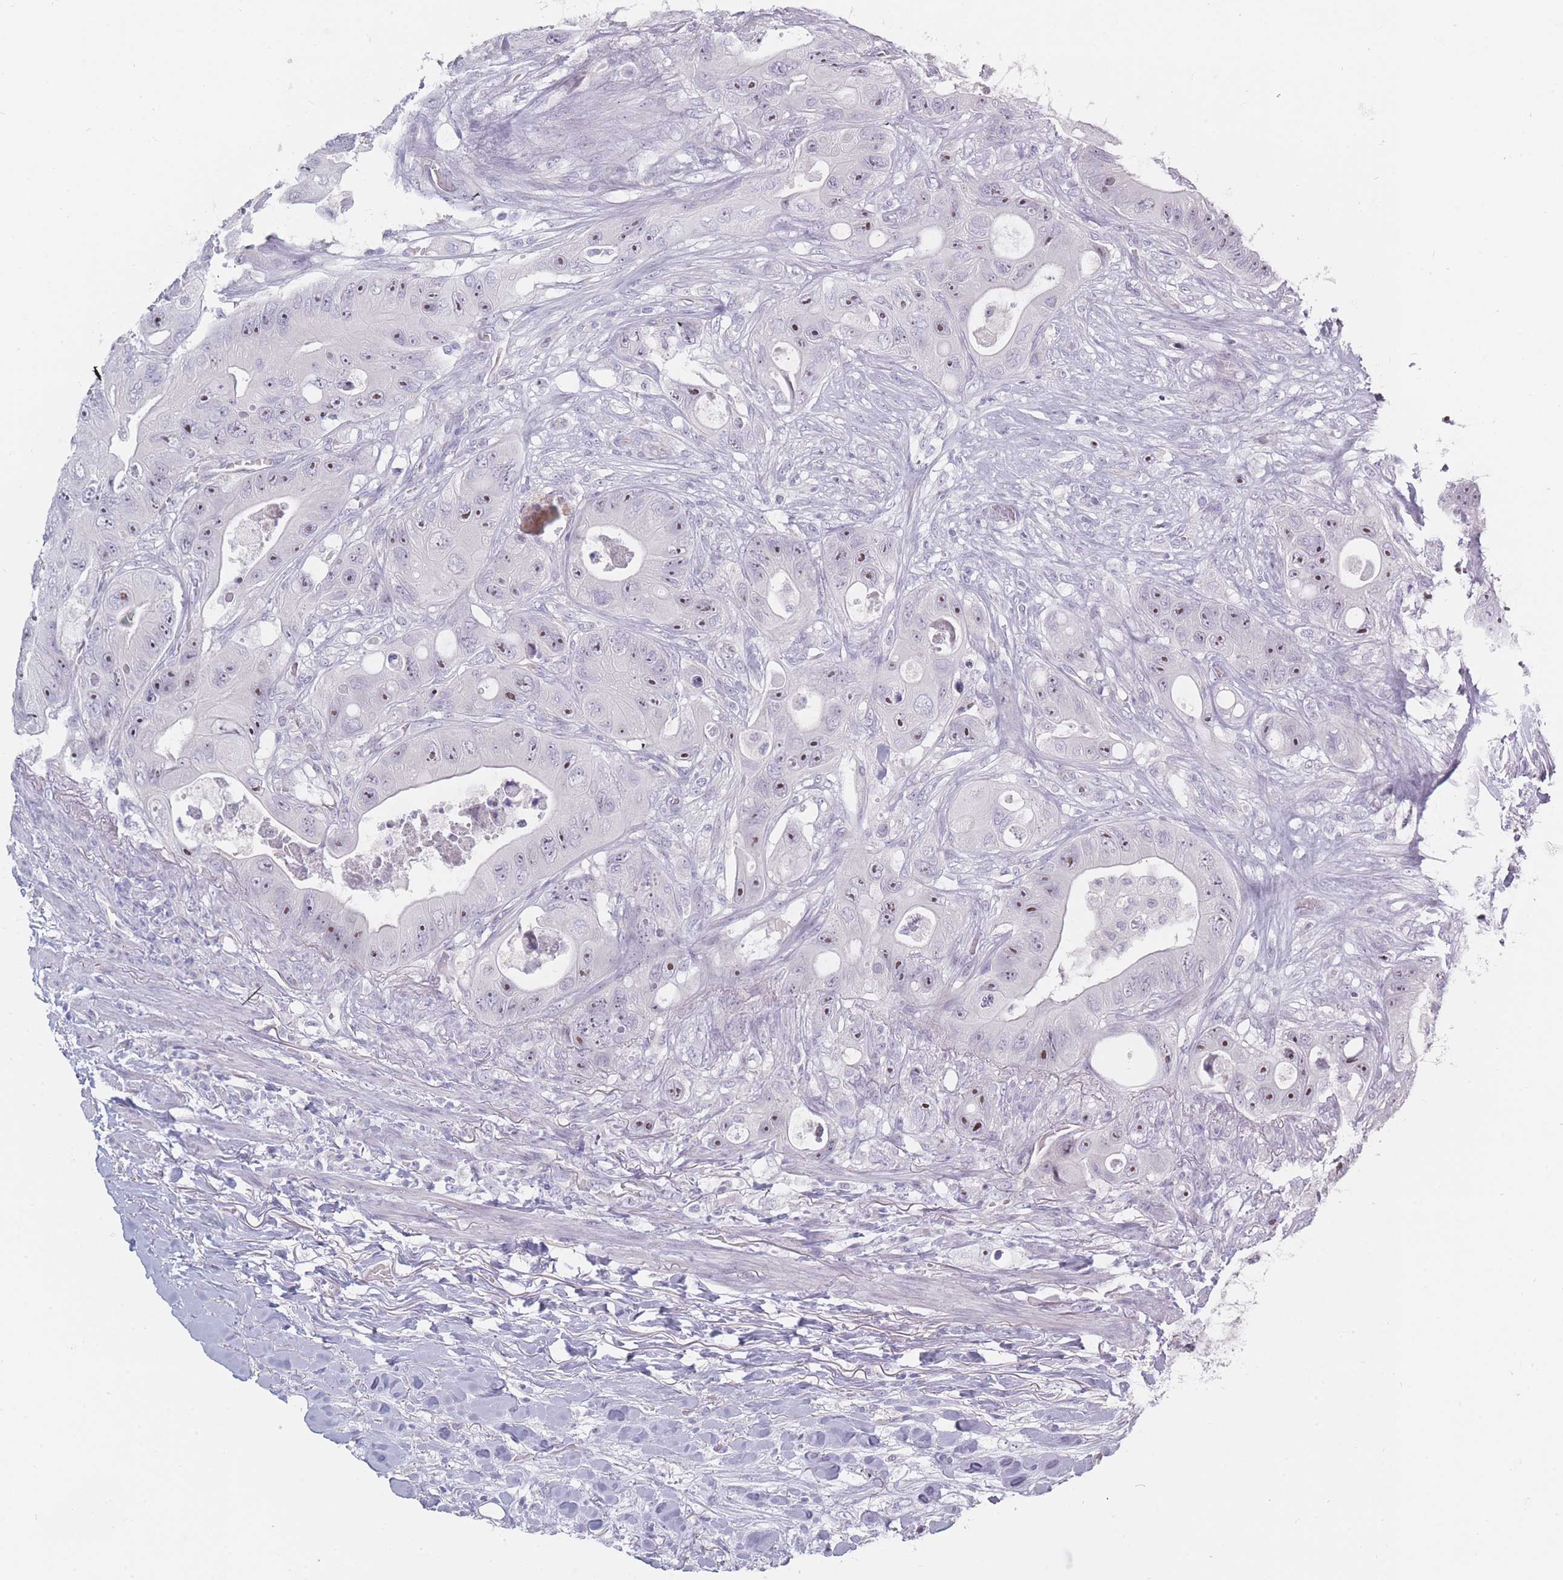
{"staining": {"intensity": "moderate", "quantity": ">75%", "location": "nuclear"}, "tissue": "colorectal cancer", "cell_type": "Tumor cells", "image_type": "cancer", "snomed": [{"axis": "morphology", "description": "Adenocarcinoma, NOS"}, {"axis": "topography", "description": "Colon"}], "caption": "Immunohistochemistry (DAB) staining of human colorectal adenocarcinoma demonstrates moderate nuclear protein positivity in approximately >75% of tumor cells.", "gene": "ROS1", "patient": {"sex": "female", "age": 46}}